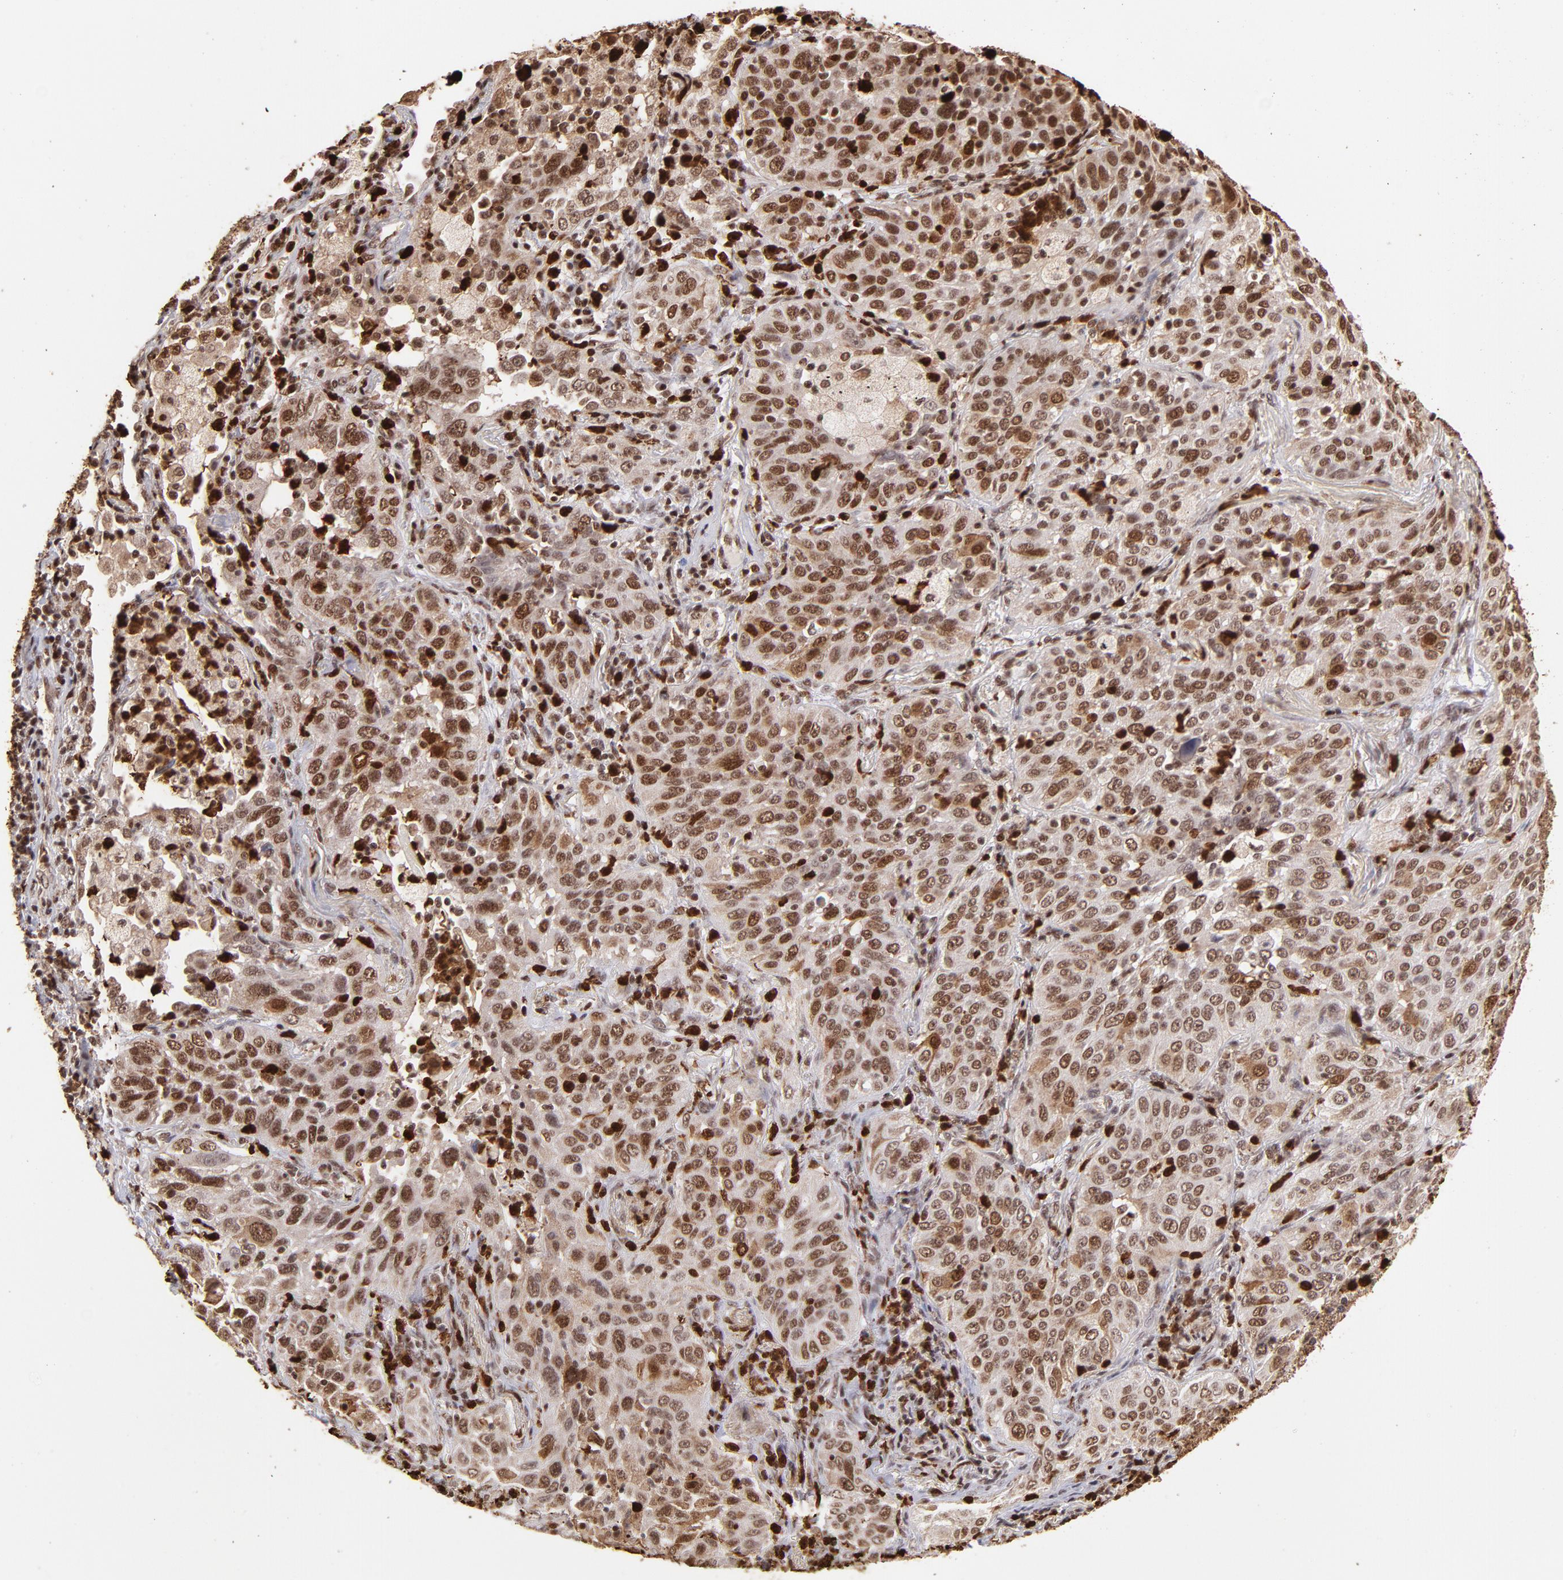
{"staining": {"intensity": "moderate", "quantity": ">75%", "location": "cytoplasmic/membranous,nuclear"}, "tissue": "lung cancer", "cell_type": "Tumor cells", "image_type": "cancer", "snomed": [{"axis": "morphology", "description": "Squamous cell carcinoma, NOS"}, {"axis": "topography", "description": "Lung"}], "caption": "Moderate cytoplasmic/membranous and nuclear positivity is appreciated in about >75% of tumor cells in lung cancer.", "gene": "ZFX", "patient": {"sex": "female", "age": 67}}